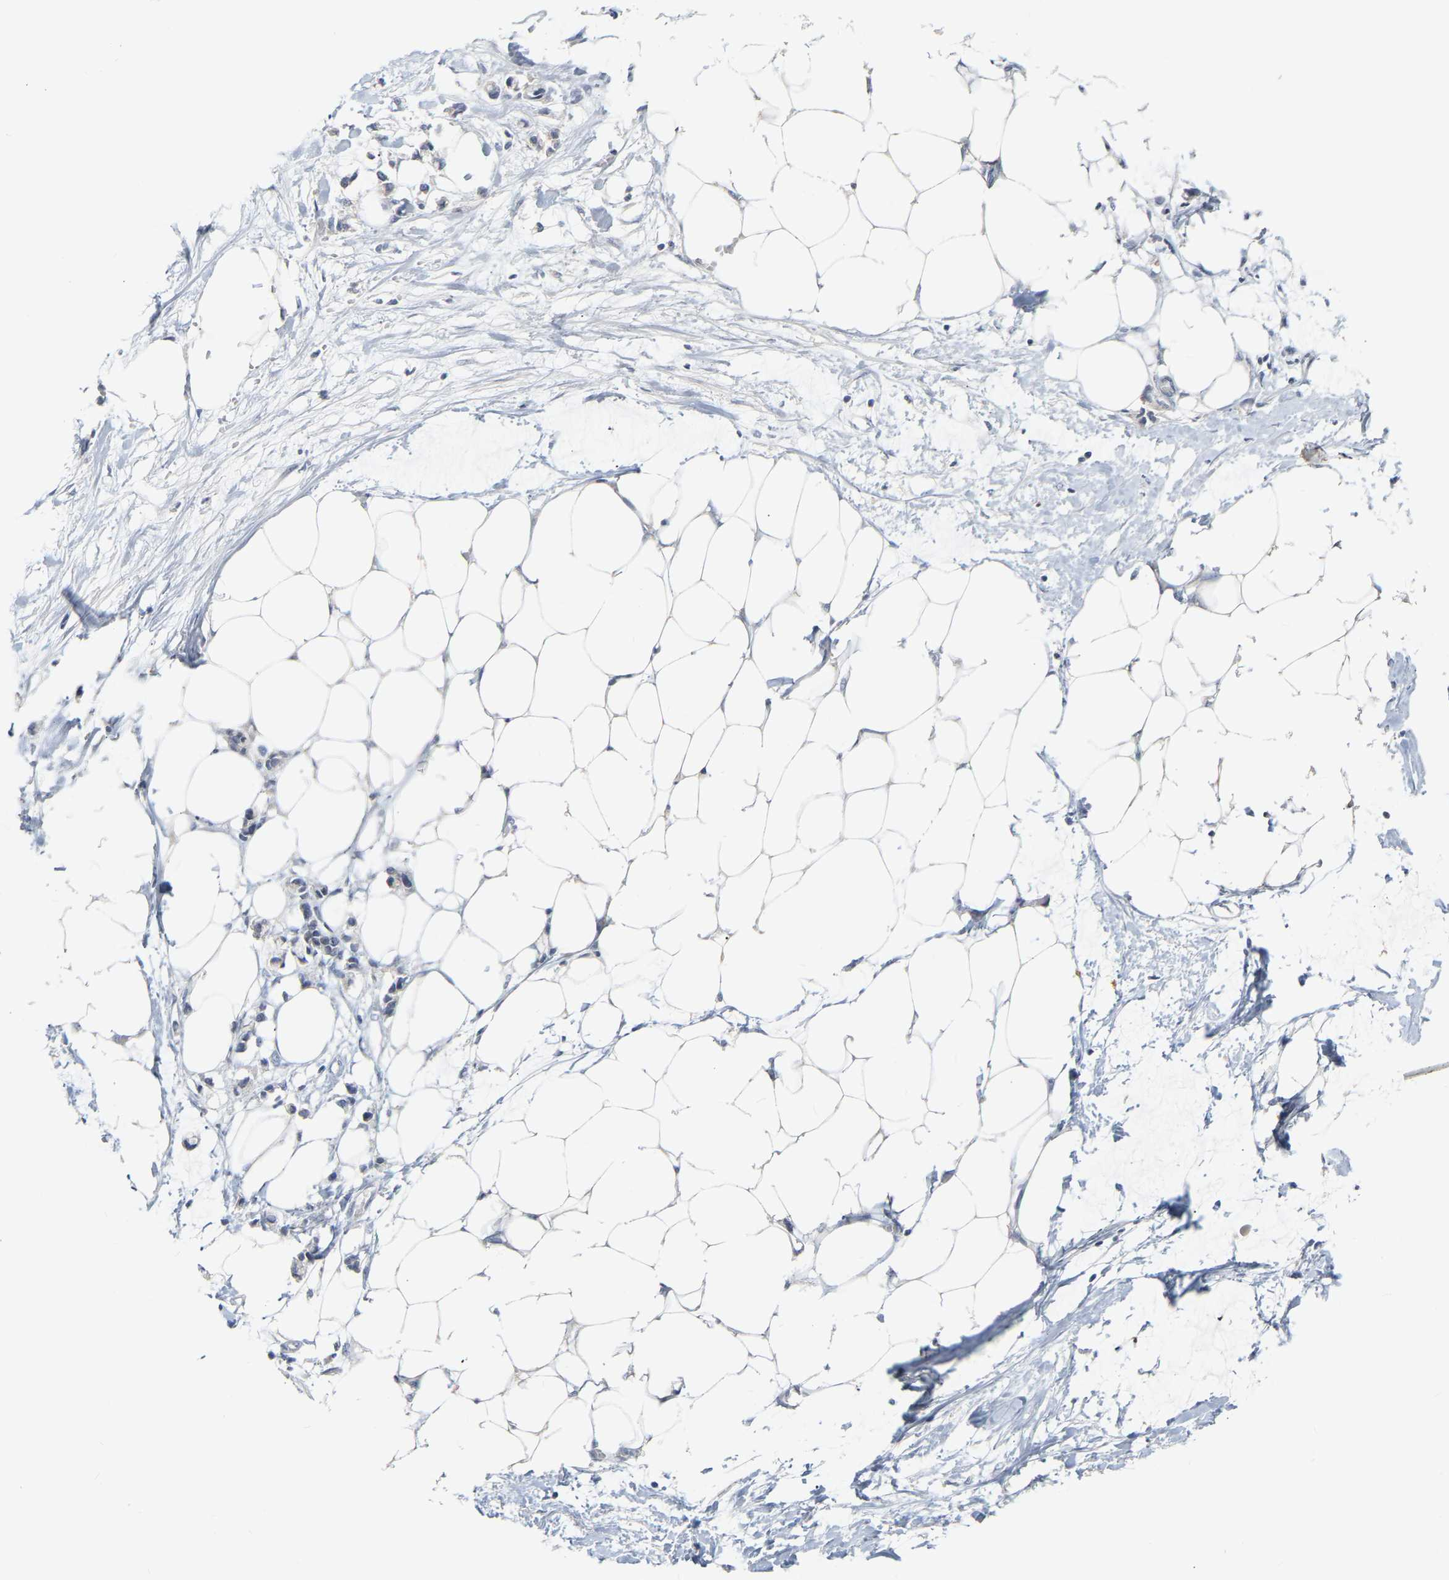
{"staining": {"intensity": "negative", "quantity": "none", "location": "none"}, "tissue": "adipose tissue", "cell_type": "Adipocytes", "image_type": "normal", "snomed": [{"axis": "morphology", "description": "Normal tissue, NOS"}, {"axis": "morphology", "description": "Adenocarcinoma, NOS"}, {"axis": "topography", "description": "Colon"}, {"axis": "topography", "description": "Peripheral nerve tissue"}], "caption": "High magnification brightfield microscopy of benign adipose tissue stained with DAB (3,3'-diaminobenzidine) (brown) and counterstained with hematoxylin (blue): adipocytes show no significant expression. Nuclei are stained in blue.", "gene": "KRT76", "patient": {"sex": "male", "age": 14}}